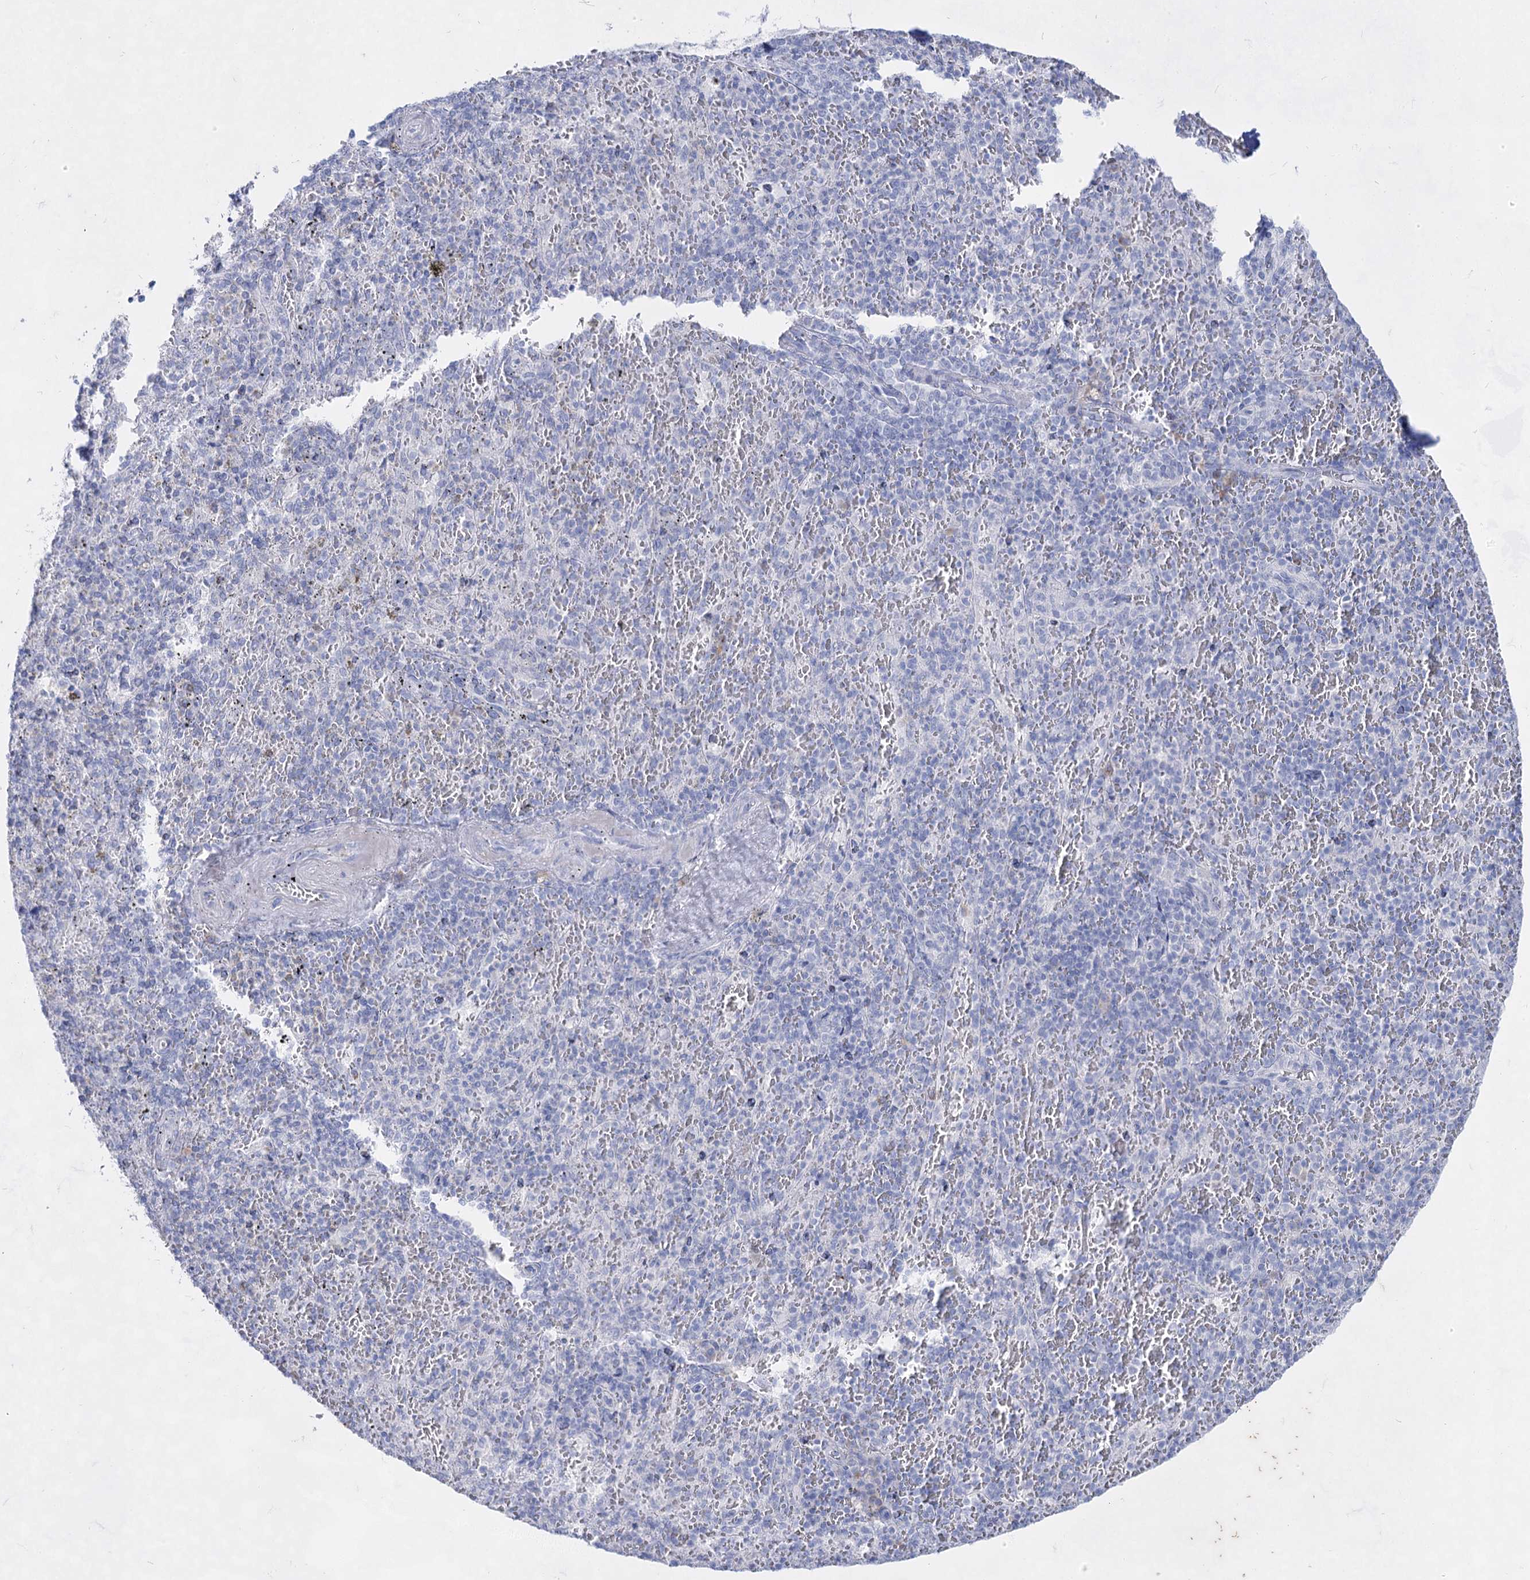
{"staining": {"intensity": "negative", "quantity": "none", "location": "none"}, "tissue": "spleen", "cell_type": "Cells in red pulp", "image_type": "normal", "snomed": [{"axis": "morphology", "description": "Normal tissue, NOS"}, {"axis": "topography", "description": "Spleen"}], "caption": "Immunohistochemistry photomicrograph of benign spleen: human spleen stained with DAB (3,3'-diaminobenzidine) reveals no significant protein staining in cells in red pulp.", "gene": "ACRV1", "patient": {"sex": "male", "age": 82}}